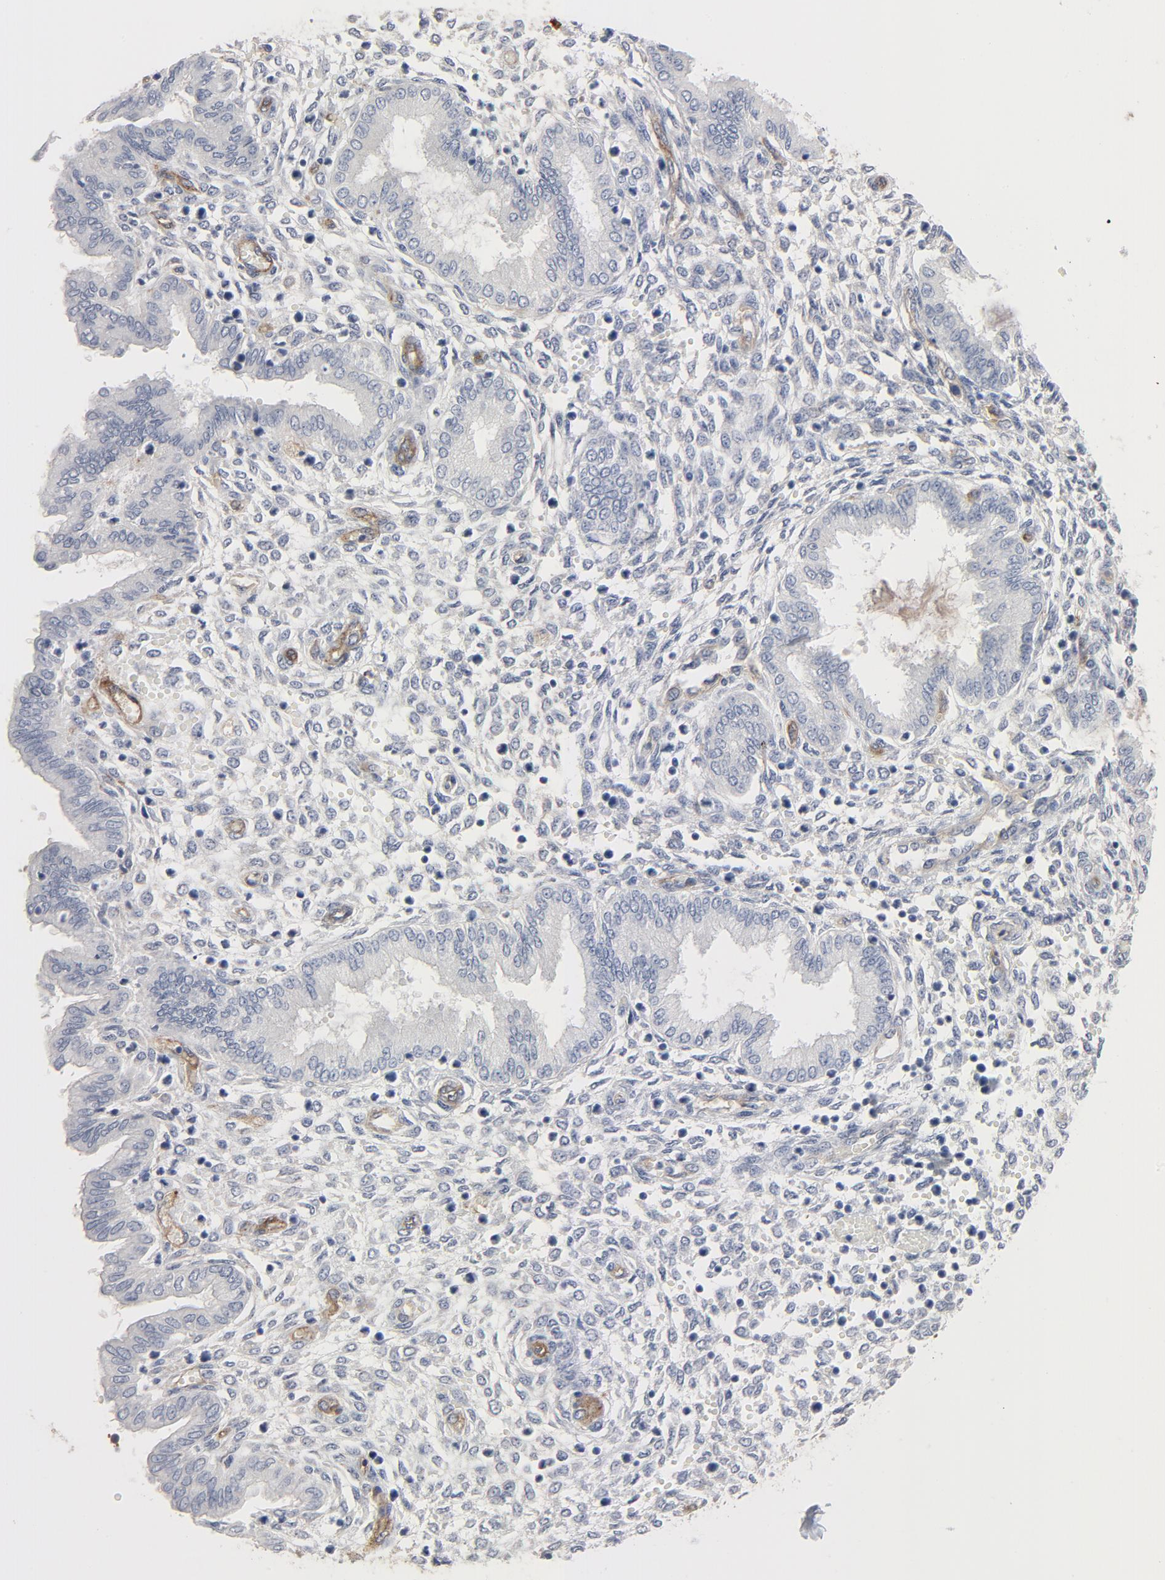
{"staining": {"intensity": "negative", "quantity": "none", "location": "none"}, "tissue": "endometrium", "cell_type": "Cells in endometrial stroma", "image_type": "normal", "snomed": [{"axis": "morphology", "description": "Normal tissue, NOS"}, {"axis": "topography", "description": "Endometrium"}], "caption": "Immunohistochemistry histopathology image of benign human endometrium stained for a protein (brown), which displays no staining in cells in endometrial stroma.", "gene": "KDR", "patient": {"sex": "female", "age": 33}}